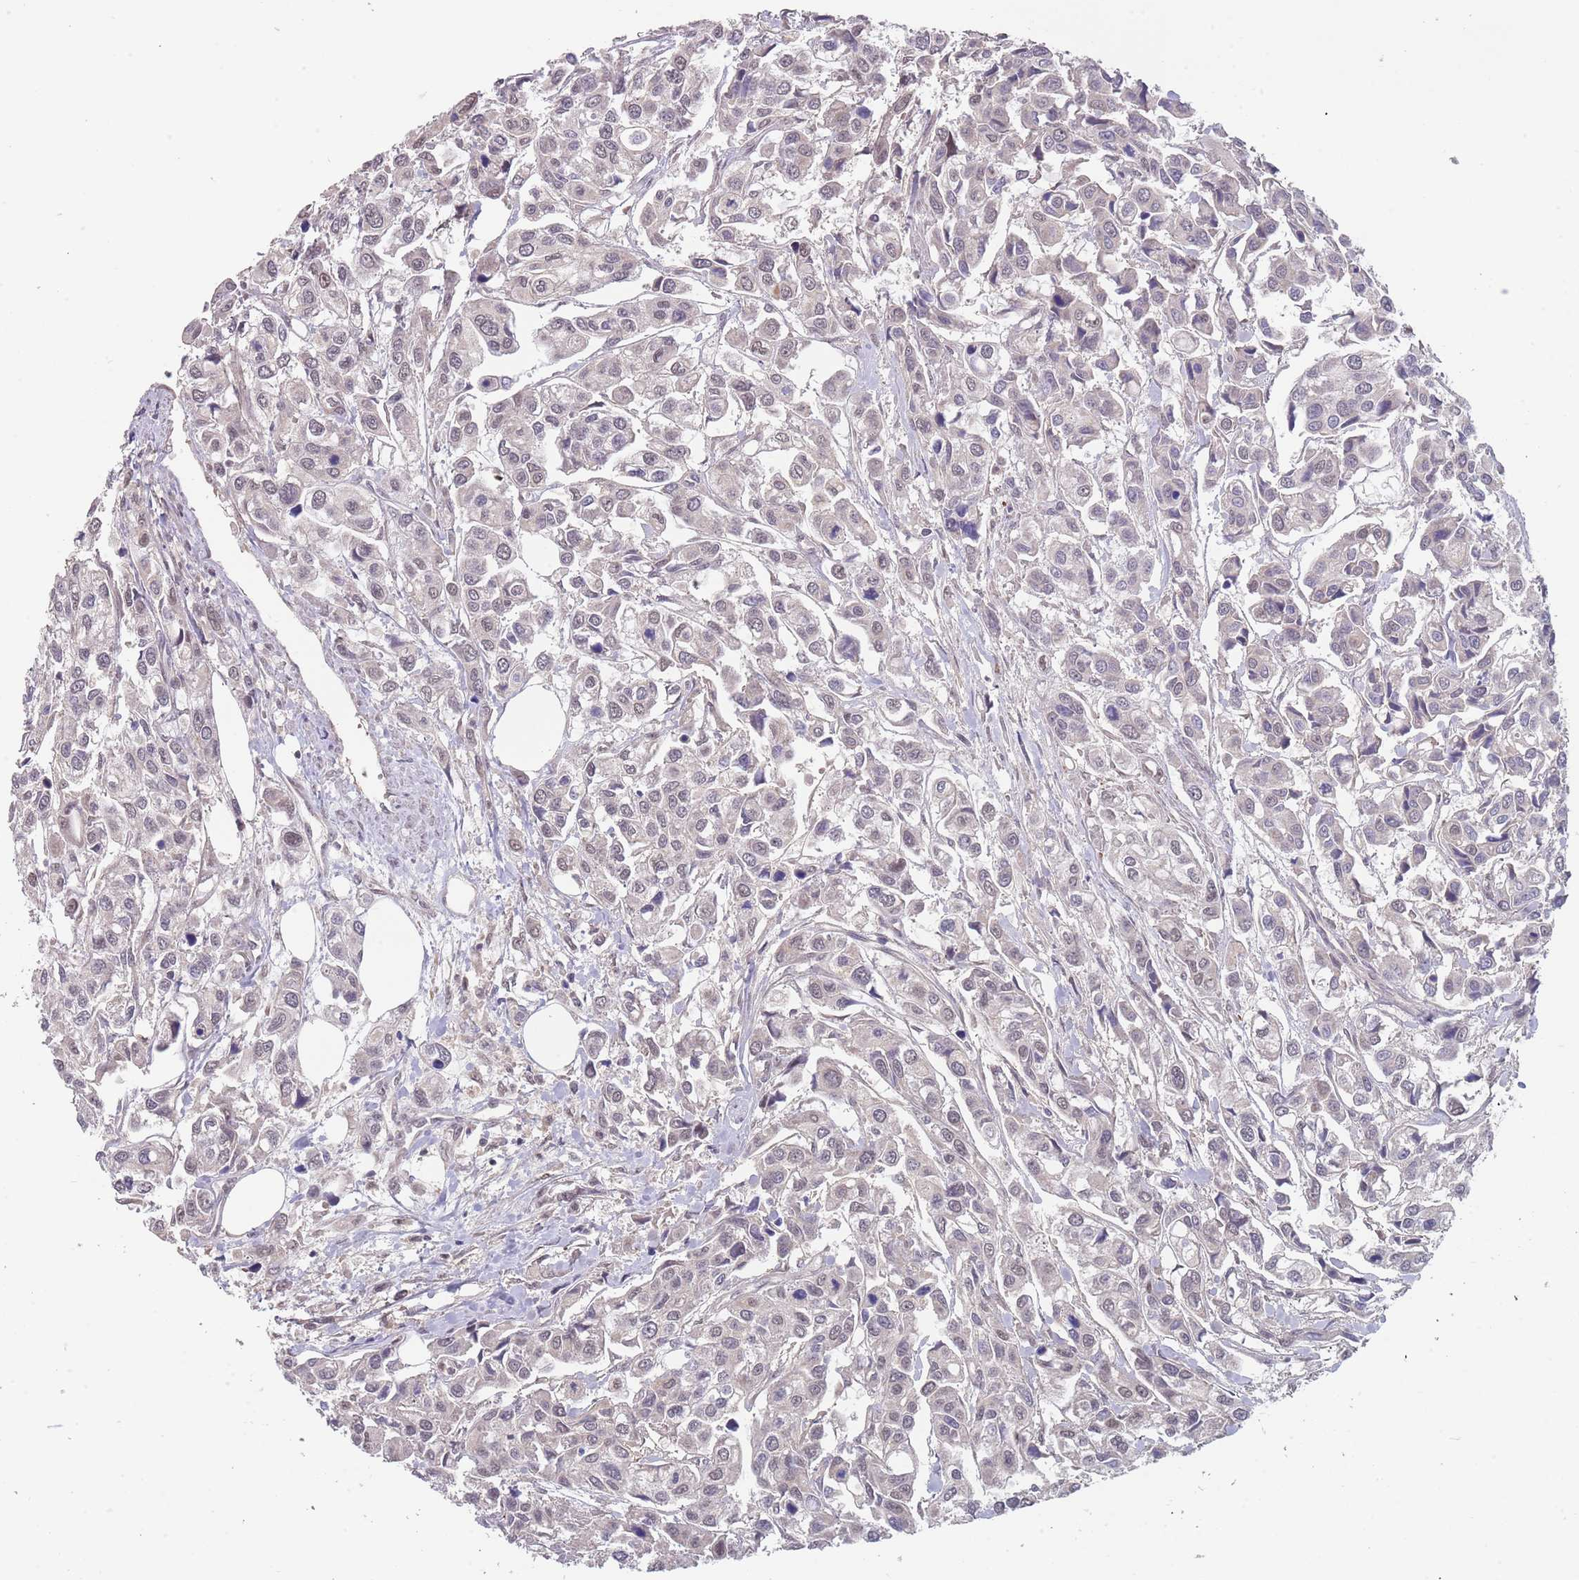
{"staining": {"intensity": "weak", "quantity": "25%-75%", "location": "nuclear"}, "tissue": "urothelial cancer", "cell_type": "Tumor cells", "image_type": "cancer", "snomed": [{"axis": "morphology", "description": "Urothelial carcinoma, High grade"}, {"axis": "topography", "description": "Urinary bladder"}], "caption": "A high-resolution micrograph shows immunohistochemistry (IHC) staining of high-grade urothelial carcinoma, which shows weak nuclear staining in about 25%-75% of tumor cells.", "gene": "TMEM64", "patient": {"sex": "male", "age": 67}}